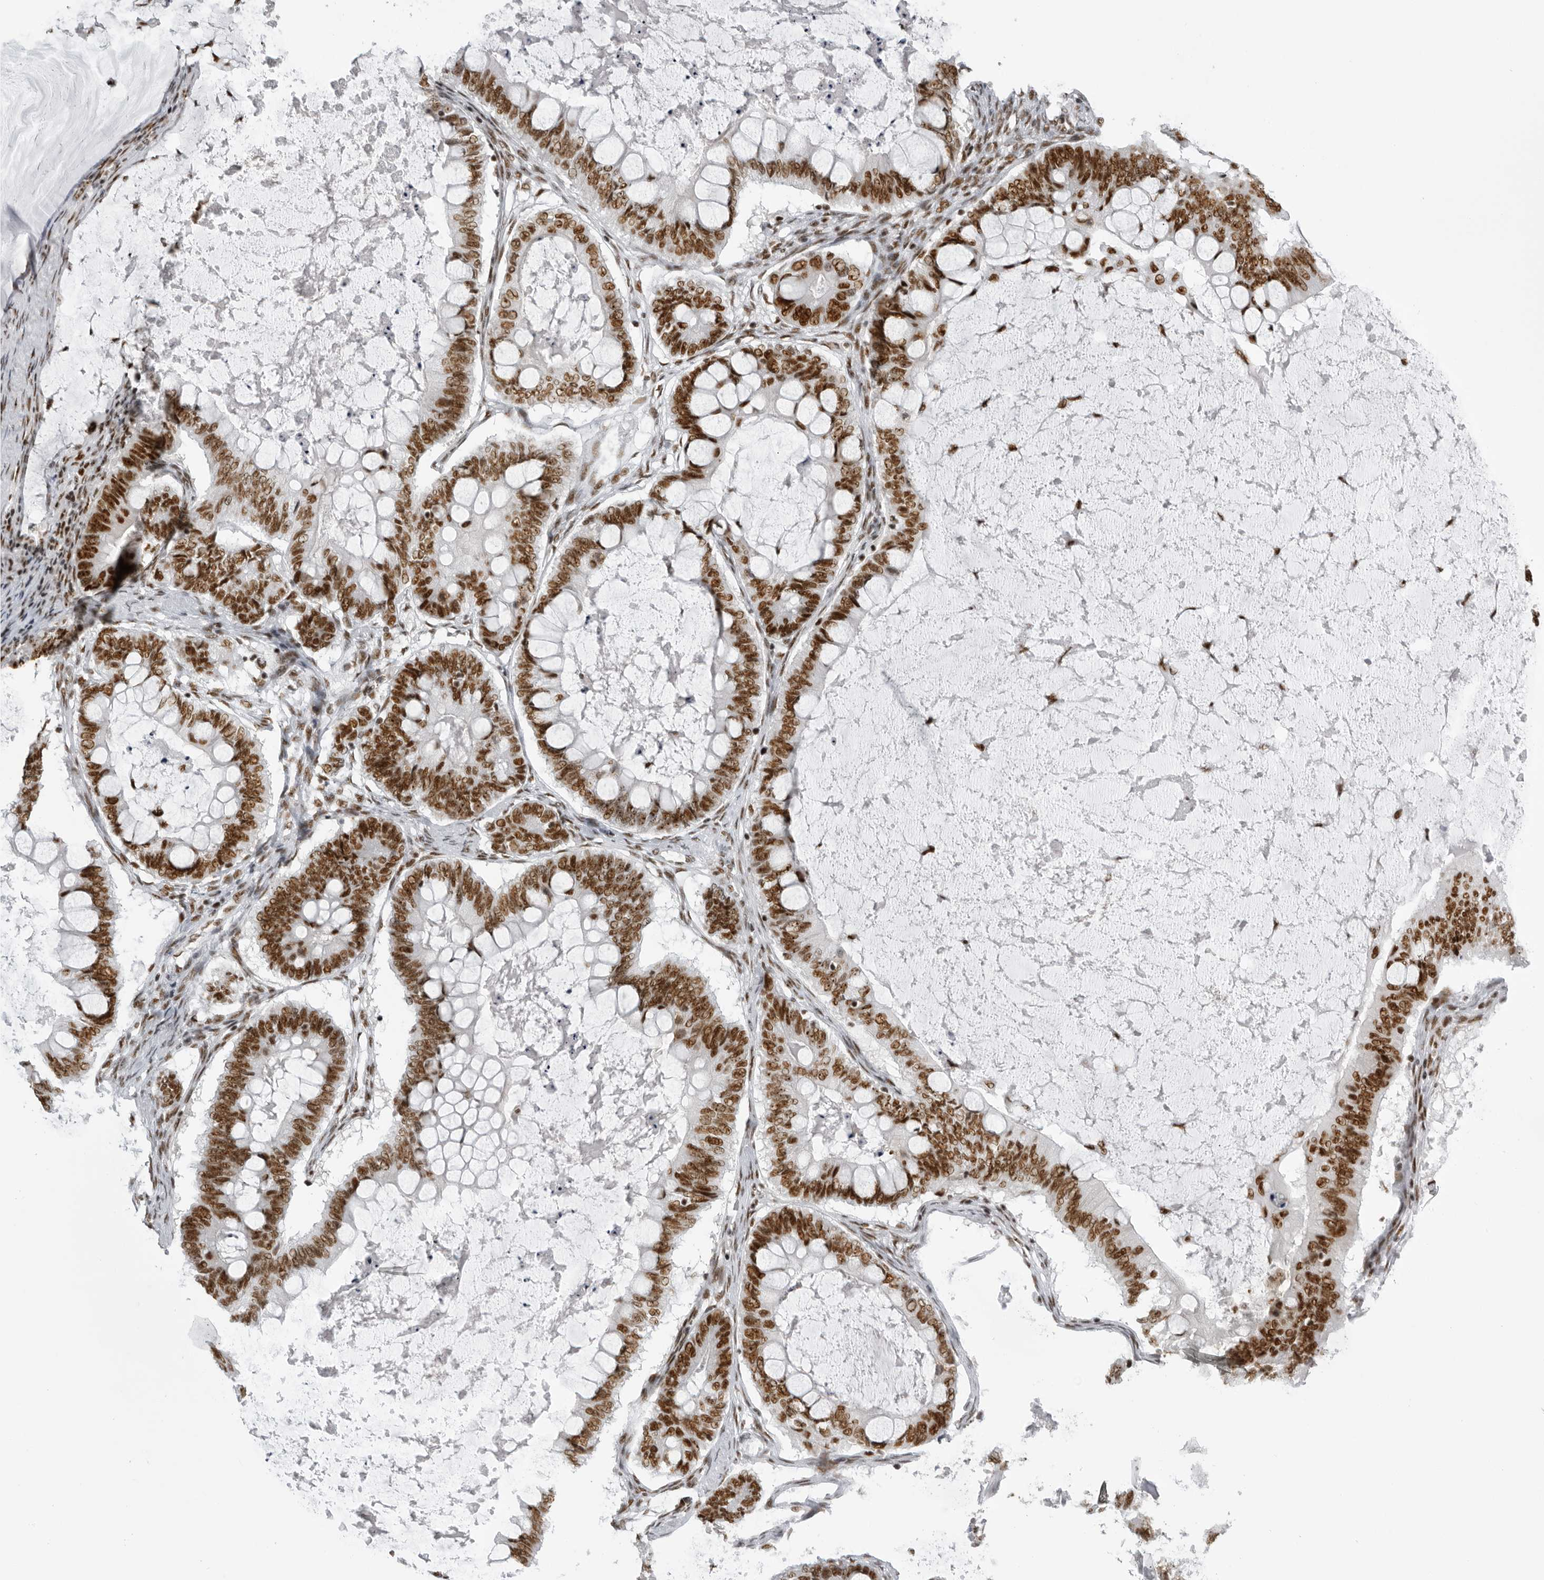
{"staining": {"intensity": "strong", "quantity": ">75%", "location": "nuclear"}, "tissue": "ovarian cancer", "cell_type": "Tumor cells", "image_type": "cancer", "snomed": [{"axis": "morphology", "description": "Cystadenocarcinoma, mucinous, NOS"}, {"axis": "topography", "description": "Ovary"}], "caption": "Tumor cells reveal high levels of strong nuclear positivity in approximately >75% of cells in ovarian cancer (mucinous cystadenocarcinoma).", "gene": "DHX9", "patient": {"sex": "female", "age": 61}}